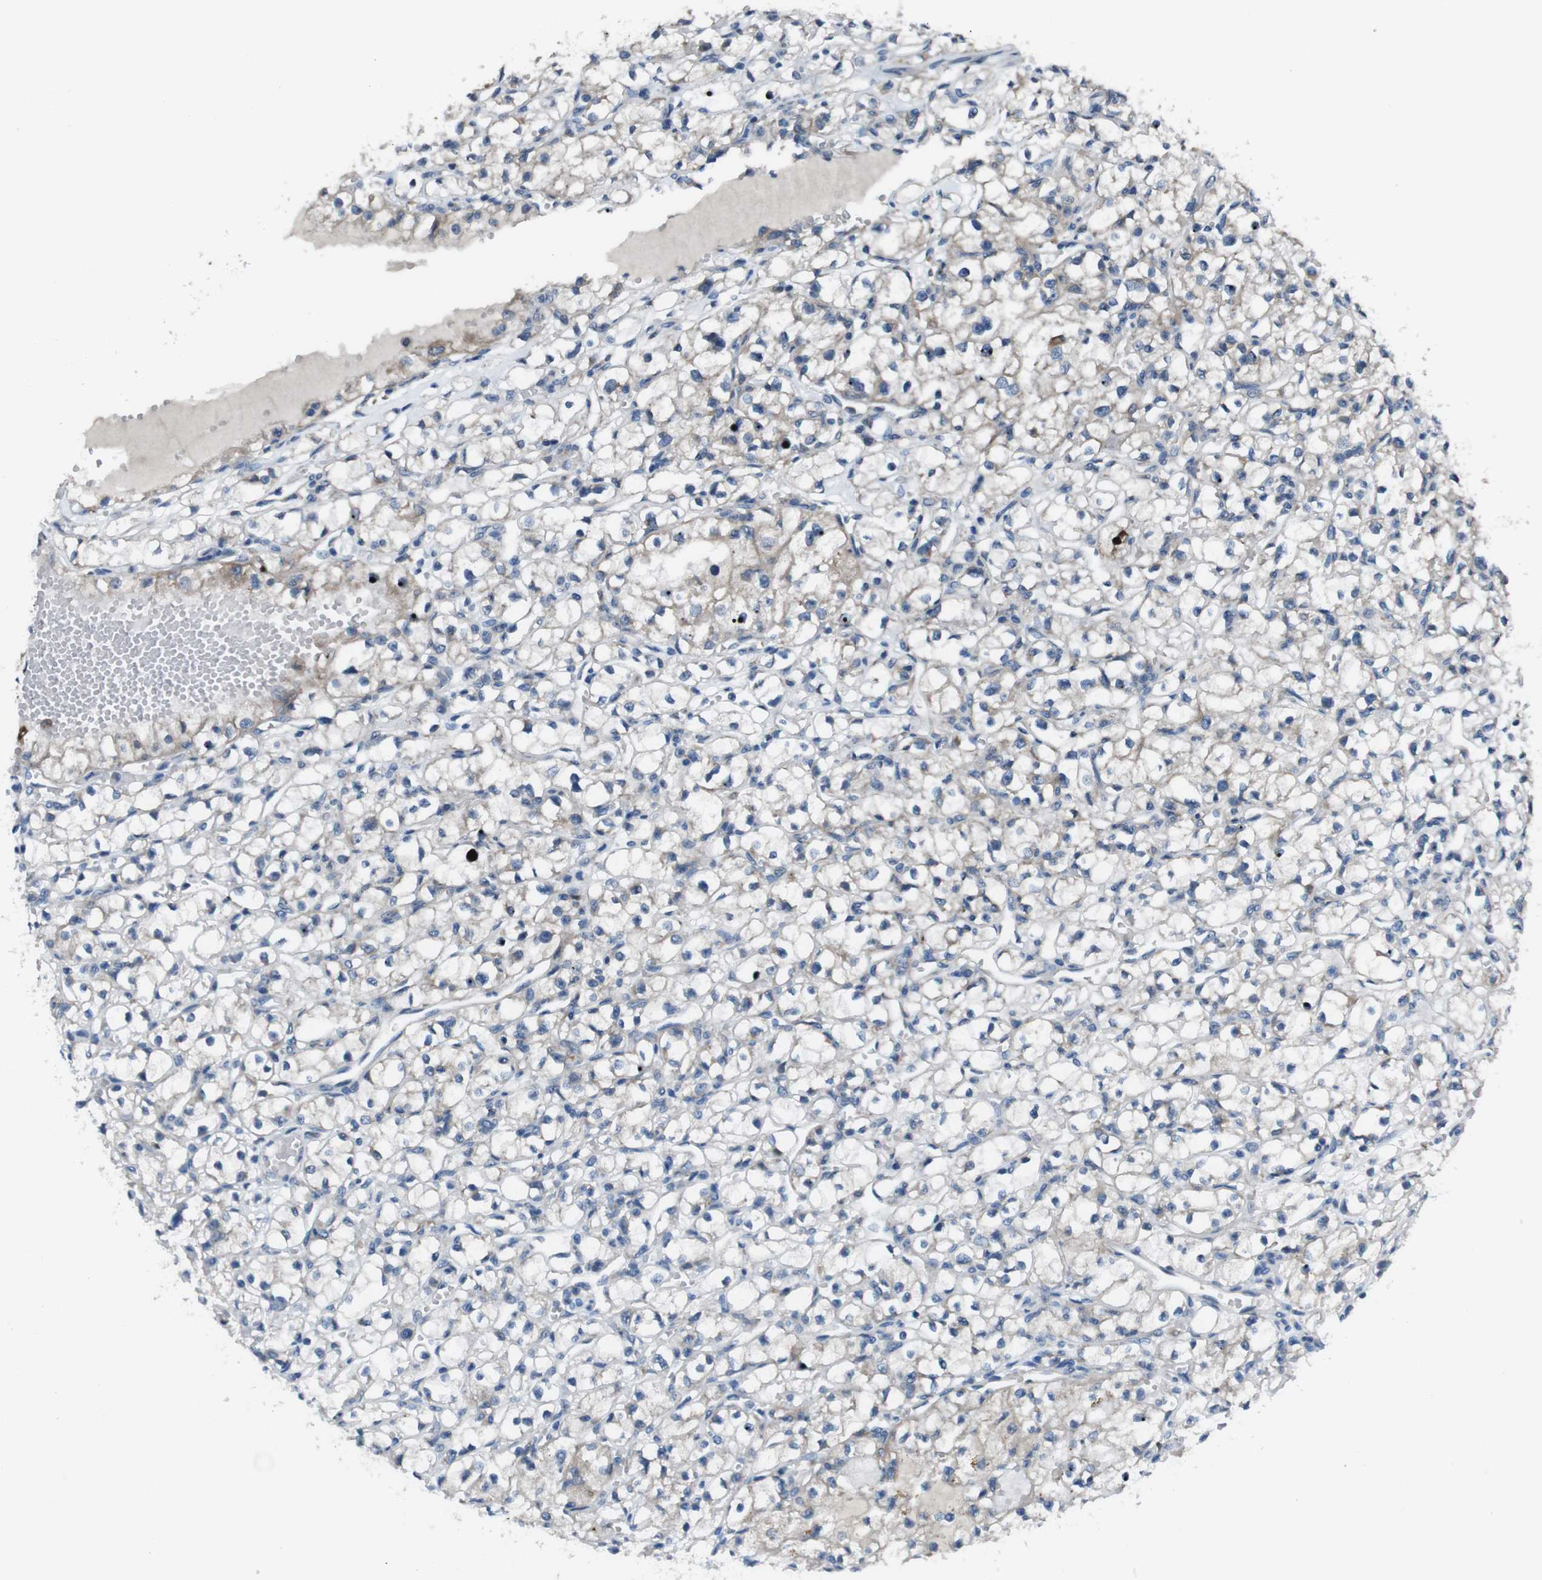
{"staining": {"intensity": "negative", "quantity": "none", "location": "none"}, "tissue": "renal cancer", "cell_type": "Tumor cells", "image_type": "cancer", "snomed": [{"axis": "morphology", "description": "Adenocarcinoma, NOS"}, {"axis": "topography", "description": "Kidney"}], "caption": "Tumor cells are negative for brown protein staining in adenocarcinoma (renal).", "gene": "CDH22", "patient": {"sex": "male", "age": 56}}